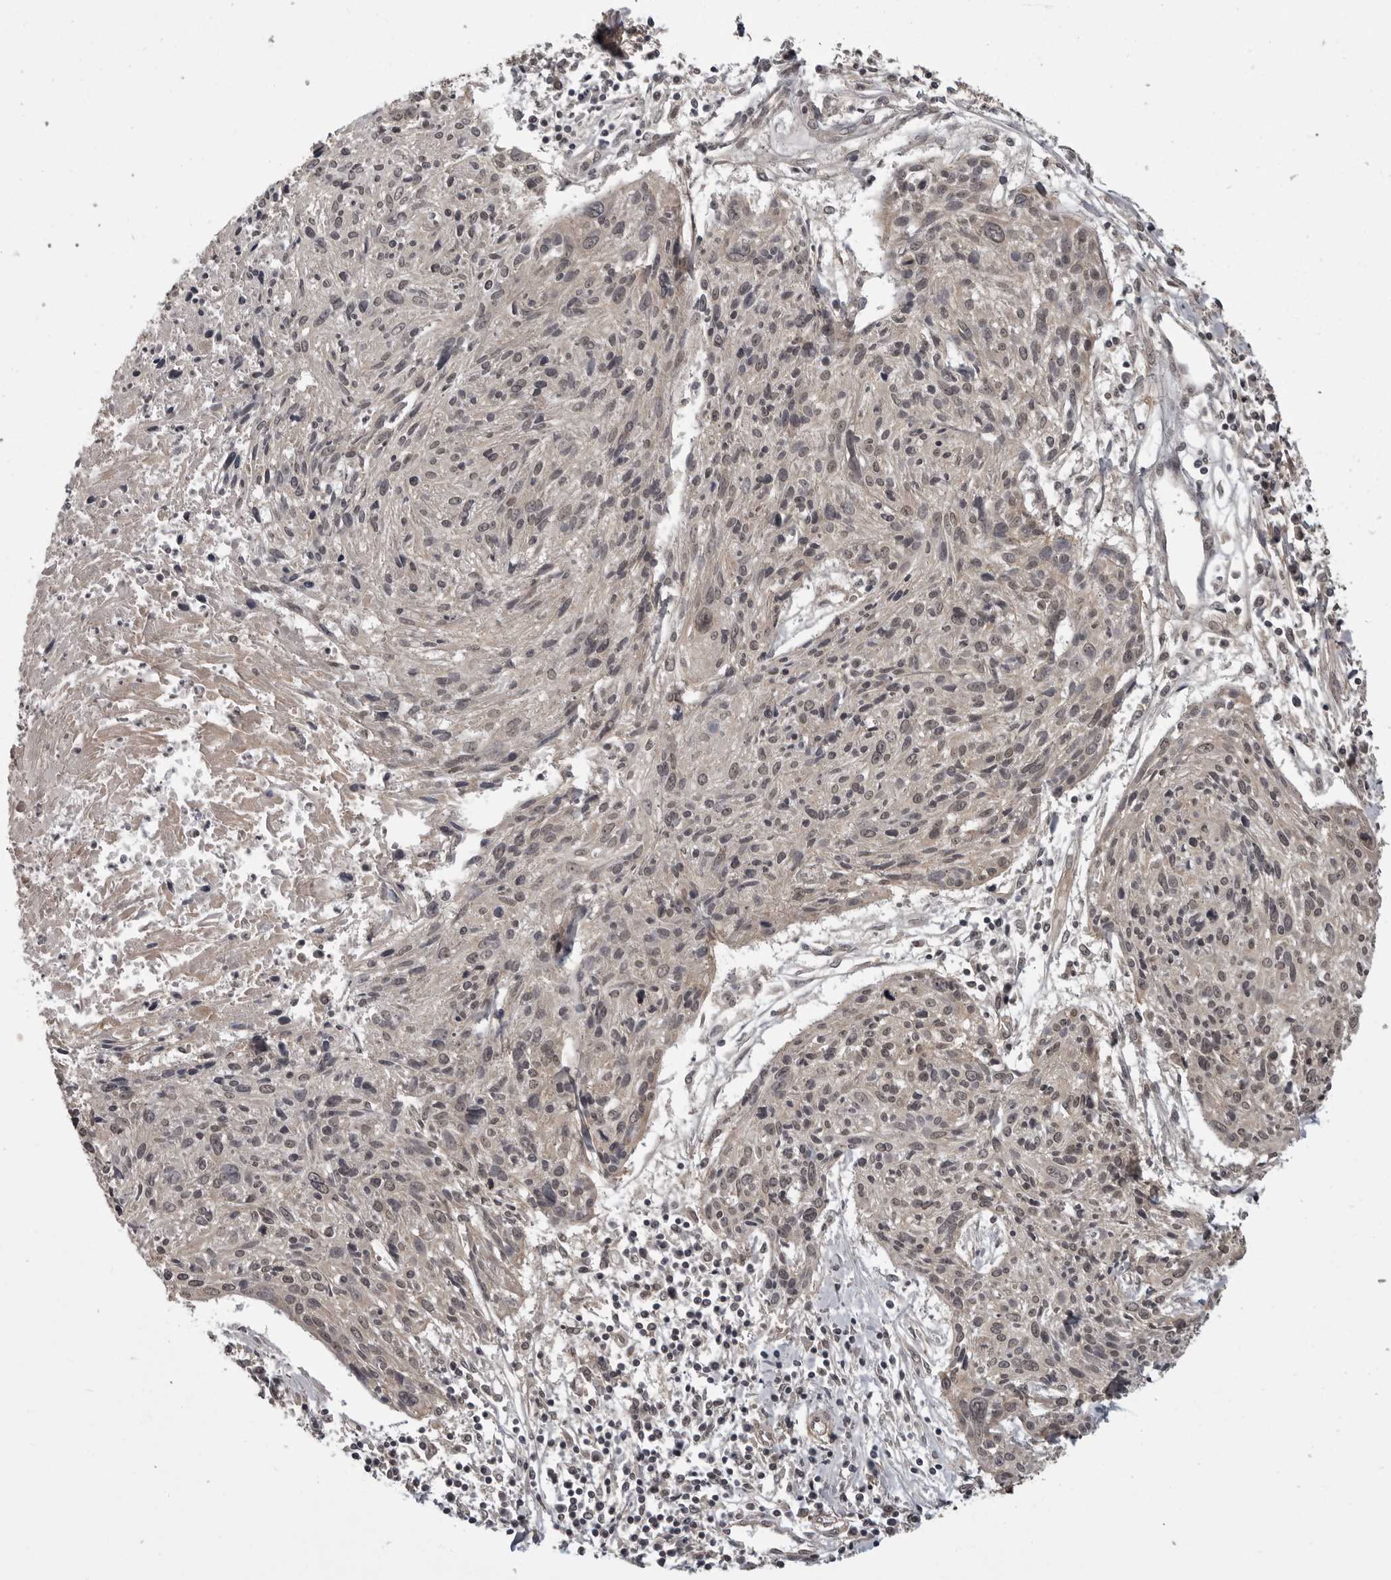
{"staining": {"intensity": "weak", "quantity": ">75%", "location": "nuclear"}, "tissue": "cervical cancer", "cell_type": "Tumor cells", "image_type": "cancer", "snomed": [{"axis": "morphology", "description": "Squamous cell carcinoma, NOS"}, {"axis": "topography", "description": "Cervix"}], "caption": "IHC of cervical cancer reveals low levels of weak nuclear staining in about >75% of tumor cells.", "gene": "IL24", "patient": {"sex": "female", "age": 51}}